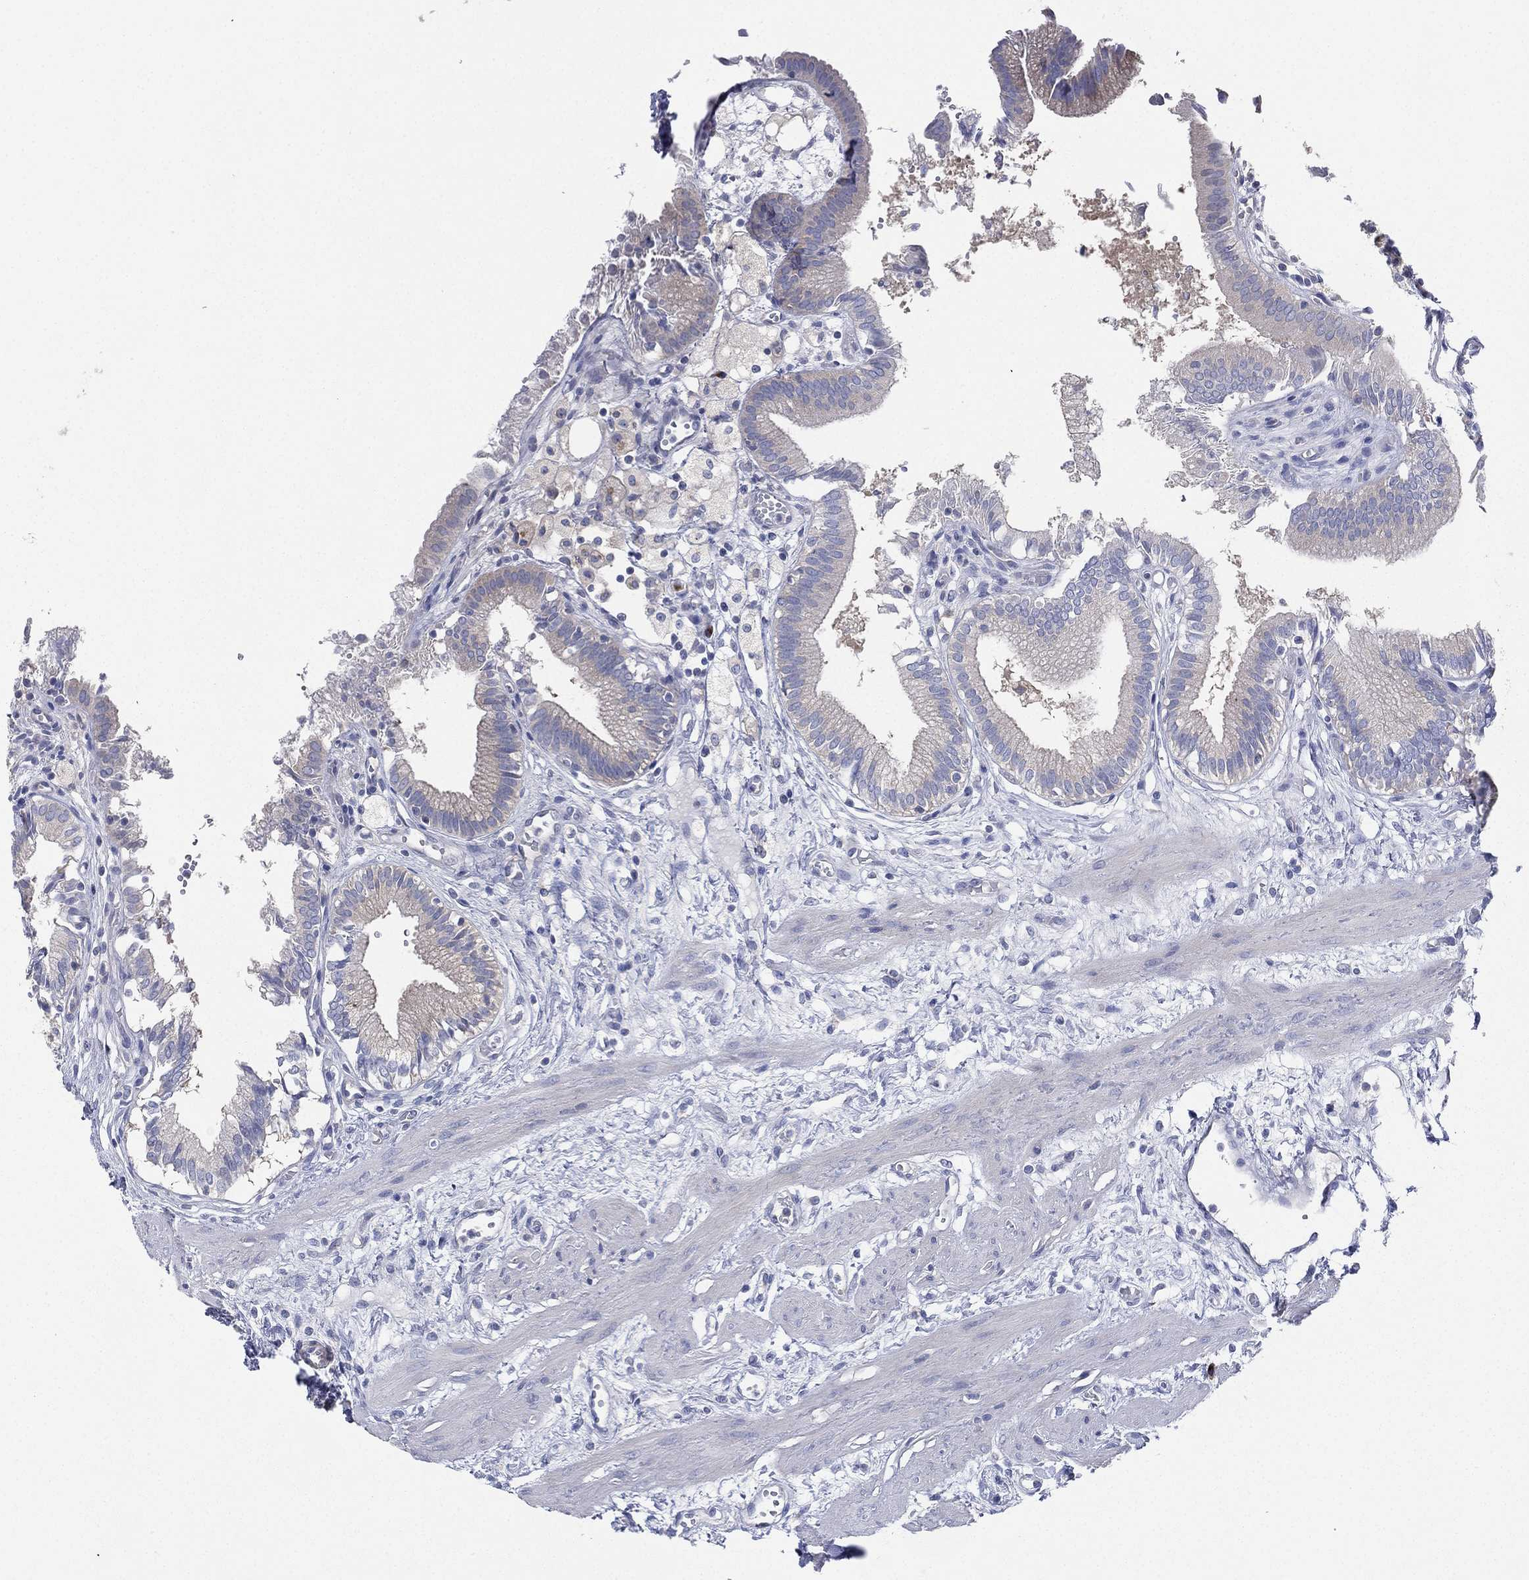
{"staining": {"intensity": "negative", "quantity": "none", "location": "none"}, "tissue": "gallbladder", "cell_type": "Glandular cells", "image_type": "normal", "snomed": [{"axis": "morphology", "description": "Normal tissue, NOS"}, {"axis": "topography", "description": "Gallbladder"}], "caption": "The photomicrograph shows no significant expression in glandular cells of gallbladder. The staining is performed using DAB brown chromogen with nuclei counter-stained in using hematoxylin.", "gene": "ATP8A2", "patient": {"sex": "female", "age": 24}}